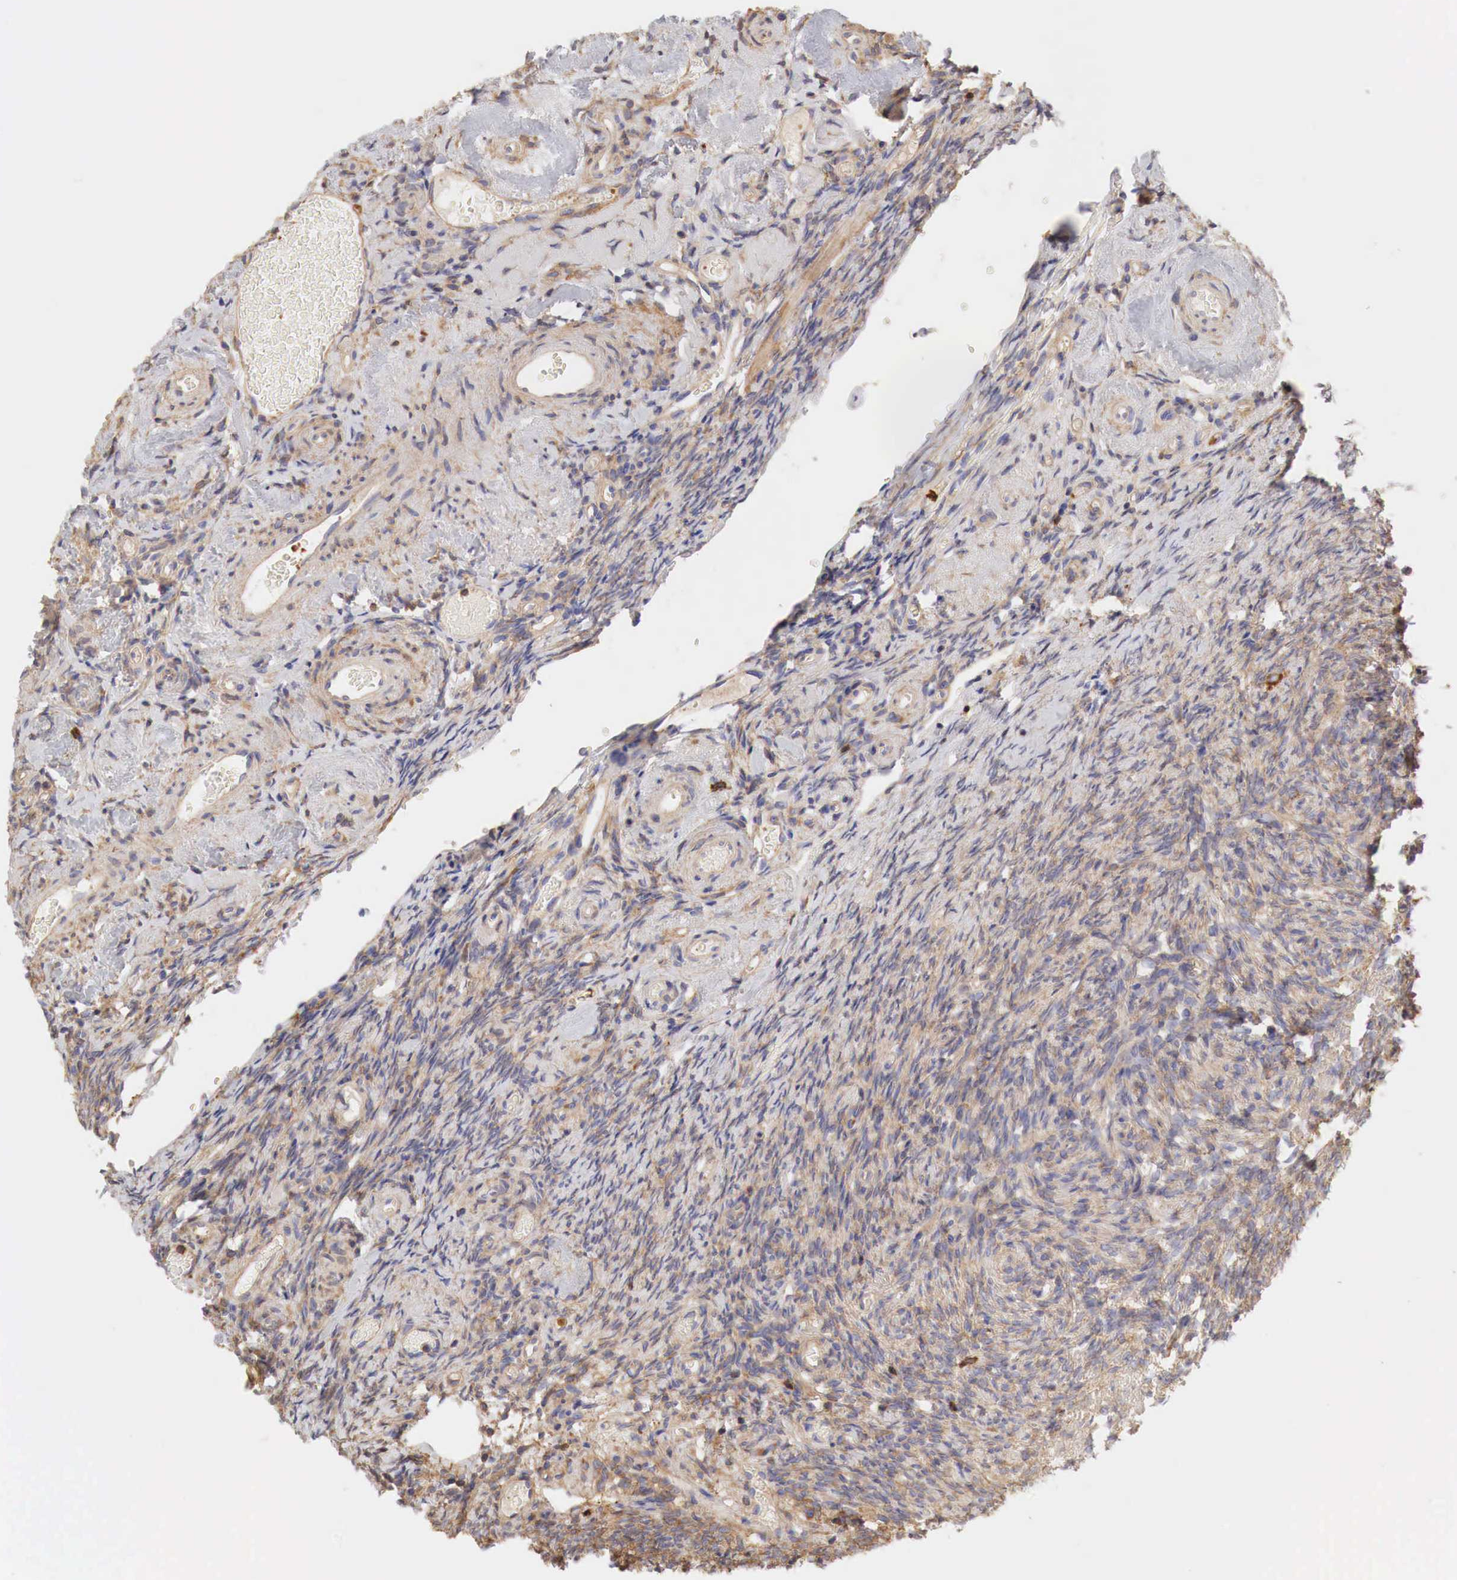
{"staining": {"intensity": "strong", "quantity": ">75%", "location": "cytoplasmic/membranous"}, "tissue": "ovary", "cell_type": "Follicle cells", "image_type": "normal", "snomed": [{"axis": "morphology", "description": "Normal tissue, NOS"}, {"axis": "topography", "description": "Ovary"}], "caption": "Protein analysis of unremarkable ovary demonstrates strong cytoplasmic/membranous staining in about >75% of follicle cells.", "gene": "G6PD", "patient": {"sex": "female", "age": 78}}